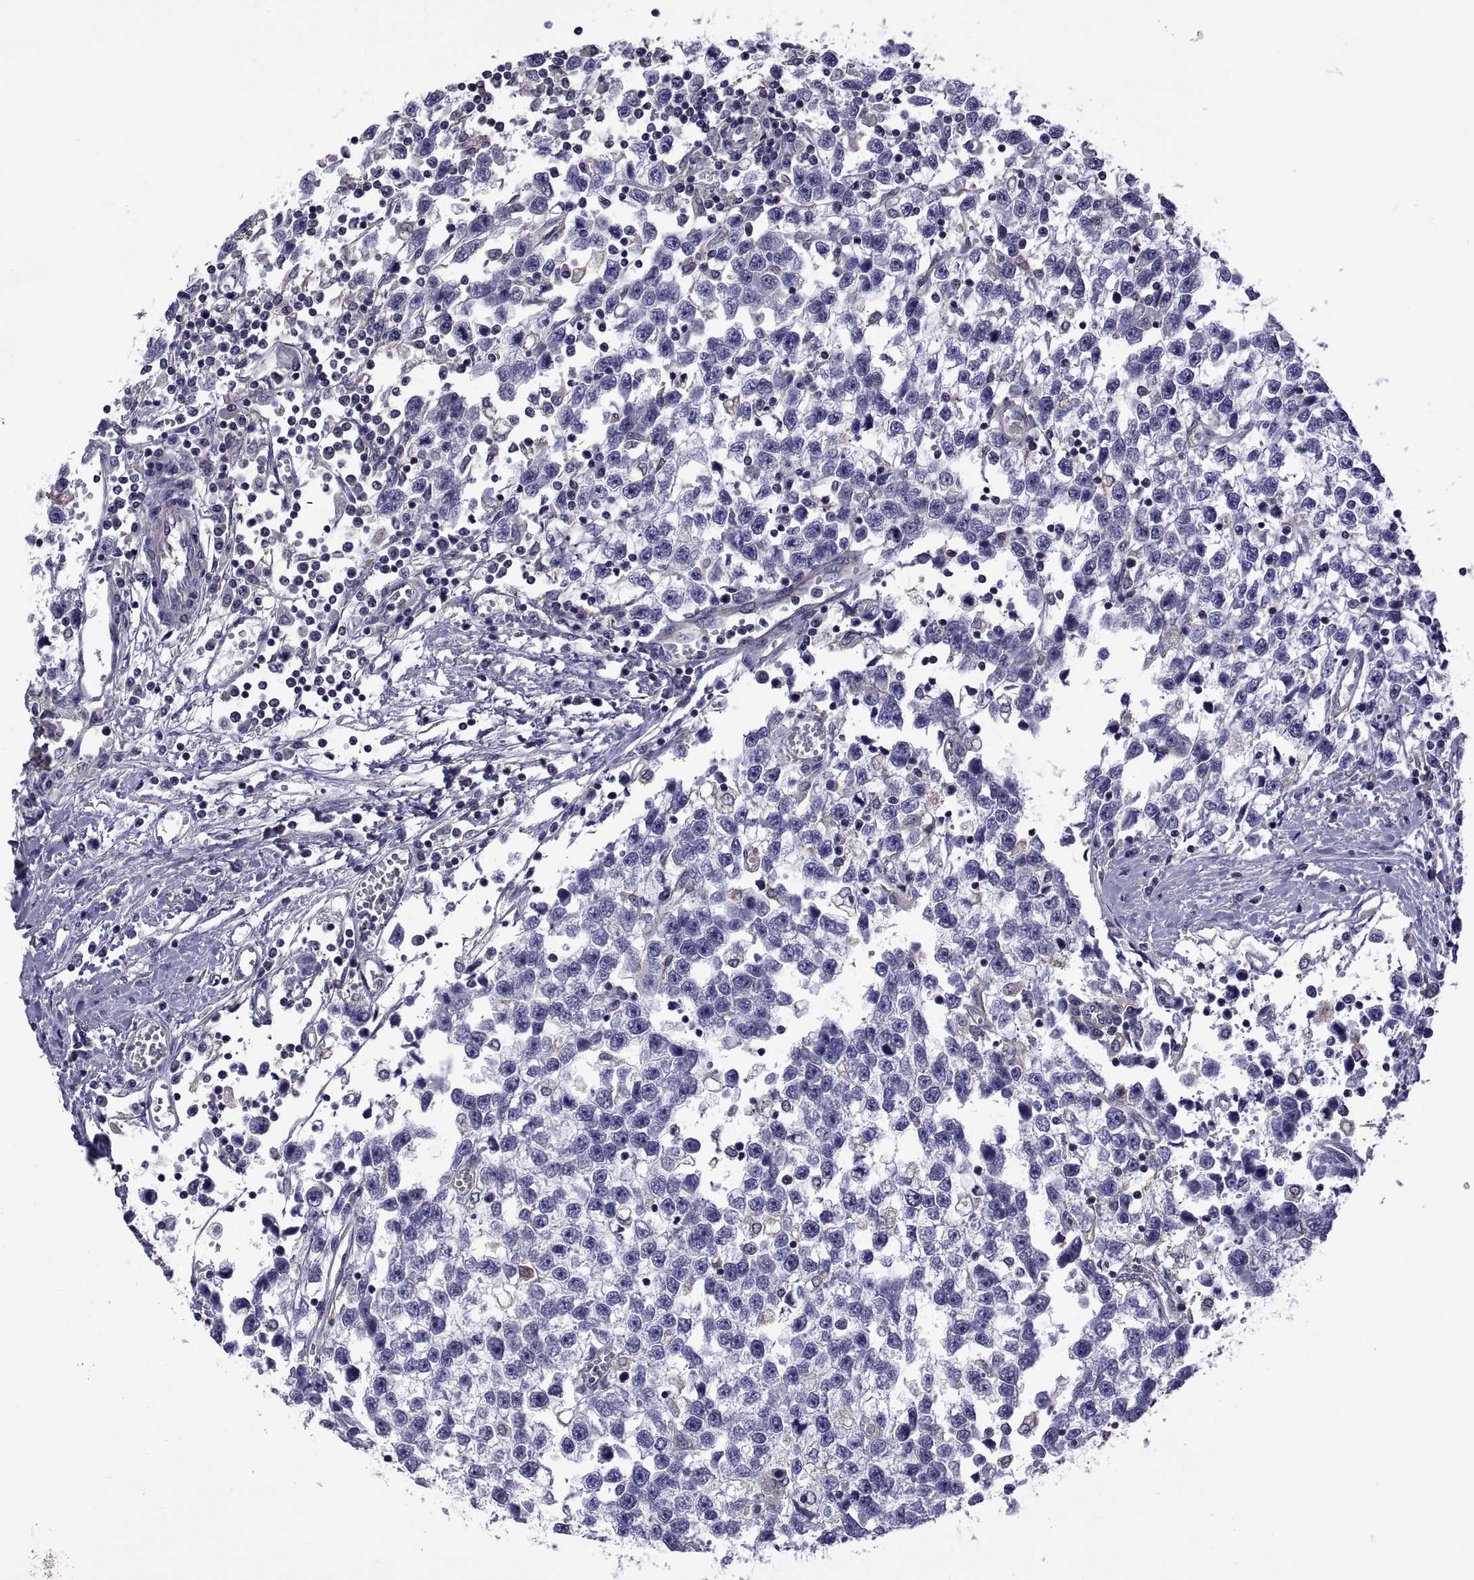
{"staining": {"intensity": "negative", "quantity": "none", "location": "none"}, "tissue": "testis cancer", "cell_type": "Tumor cells", "image_type": "cancer", "snomed": [{"axis": "morphology", "description": "Seminoma, NOS"}, {"axis": "topography", "description": "Testis"}], "caption": "The immunohistochemistry photomicrograph has no significant positivity in tumor cells of testis seminoma tissue.", "gene": "TMC3", "patient": {"sex": "male", "age": 34}}